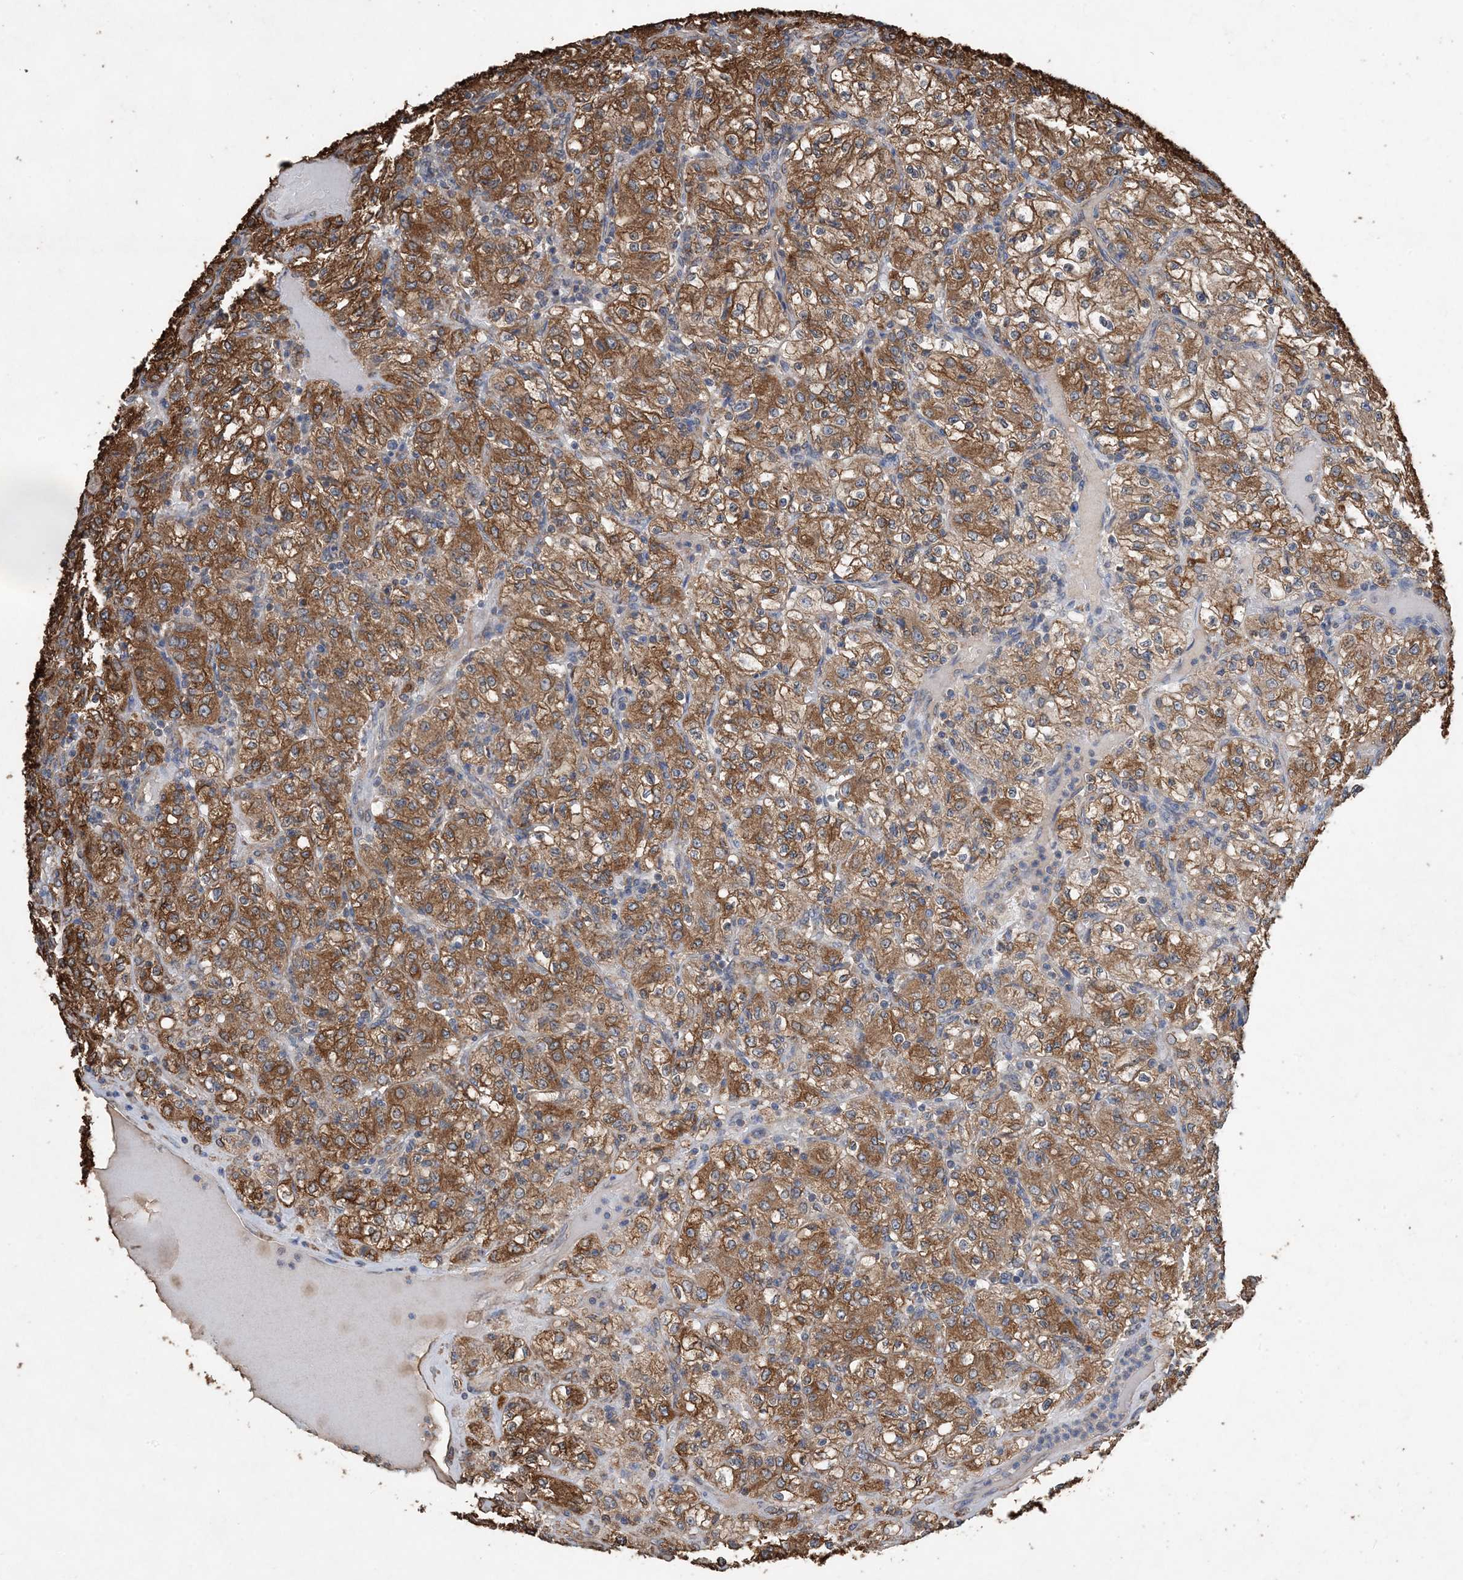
{"staining": {"intensity": "strong", "quantity": ">75%", "location": "cytoplasmic/membranous"}, "tissue": "renal cancer", "cell_type": "Tumor cells", "image_type": "cancer", "snomed": [{"axis": "morphology", "description": "Normal tissue, NOS"}, {"axis": "morphology", "description": "Adenocarcinoma, NOS"}, {"axis": "topography", "description": "Kidney"}], "caption": "Immunohistochemistry (IHC) staining of adenocarcinoma (renal), which reveals high levels of strong cytoplasmic/membranous expression in approximately >75% of tumor cells indicating strong cytoplasmic/membranous protein expression. The staining was performed using DAB (3,3'-diaminobenzidine) (brown) for protein detection and nuclei were counterstained in hematoxylin (blue).", "gene": "PDIA6", "patient": {"sex": "female", "age": 72}}